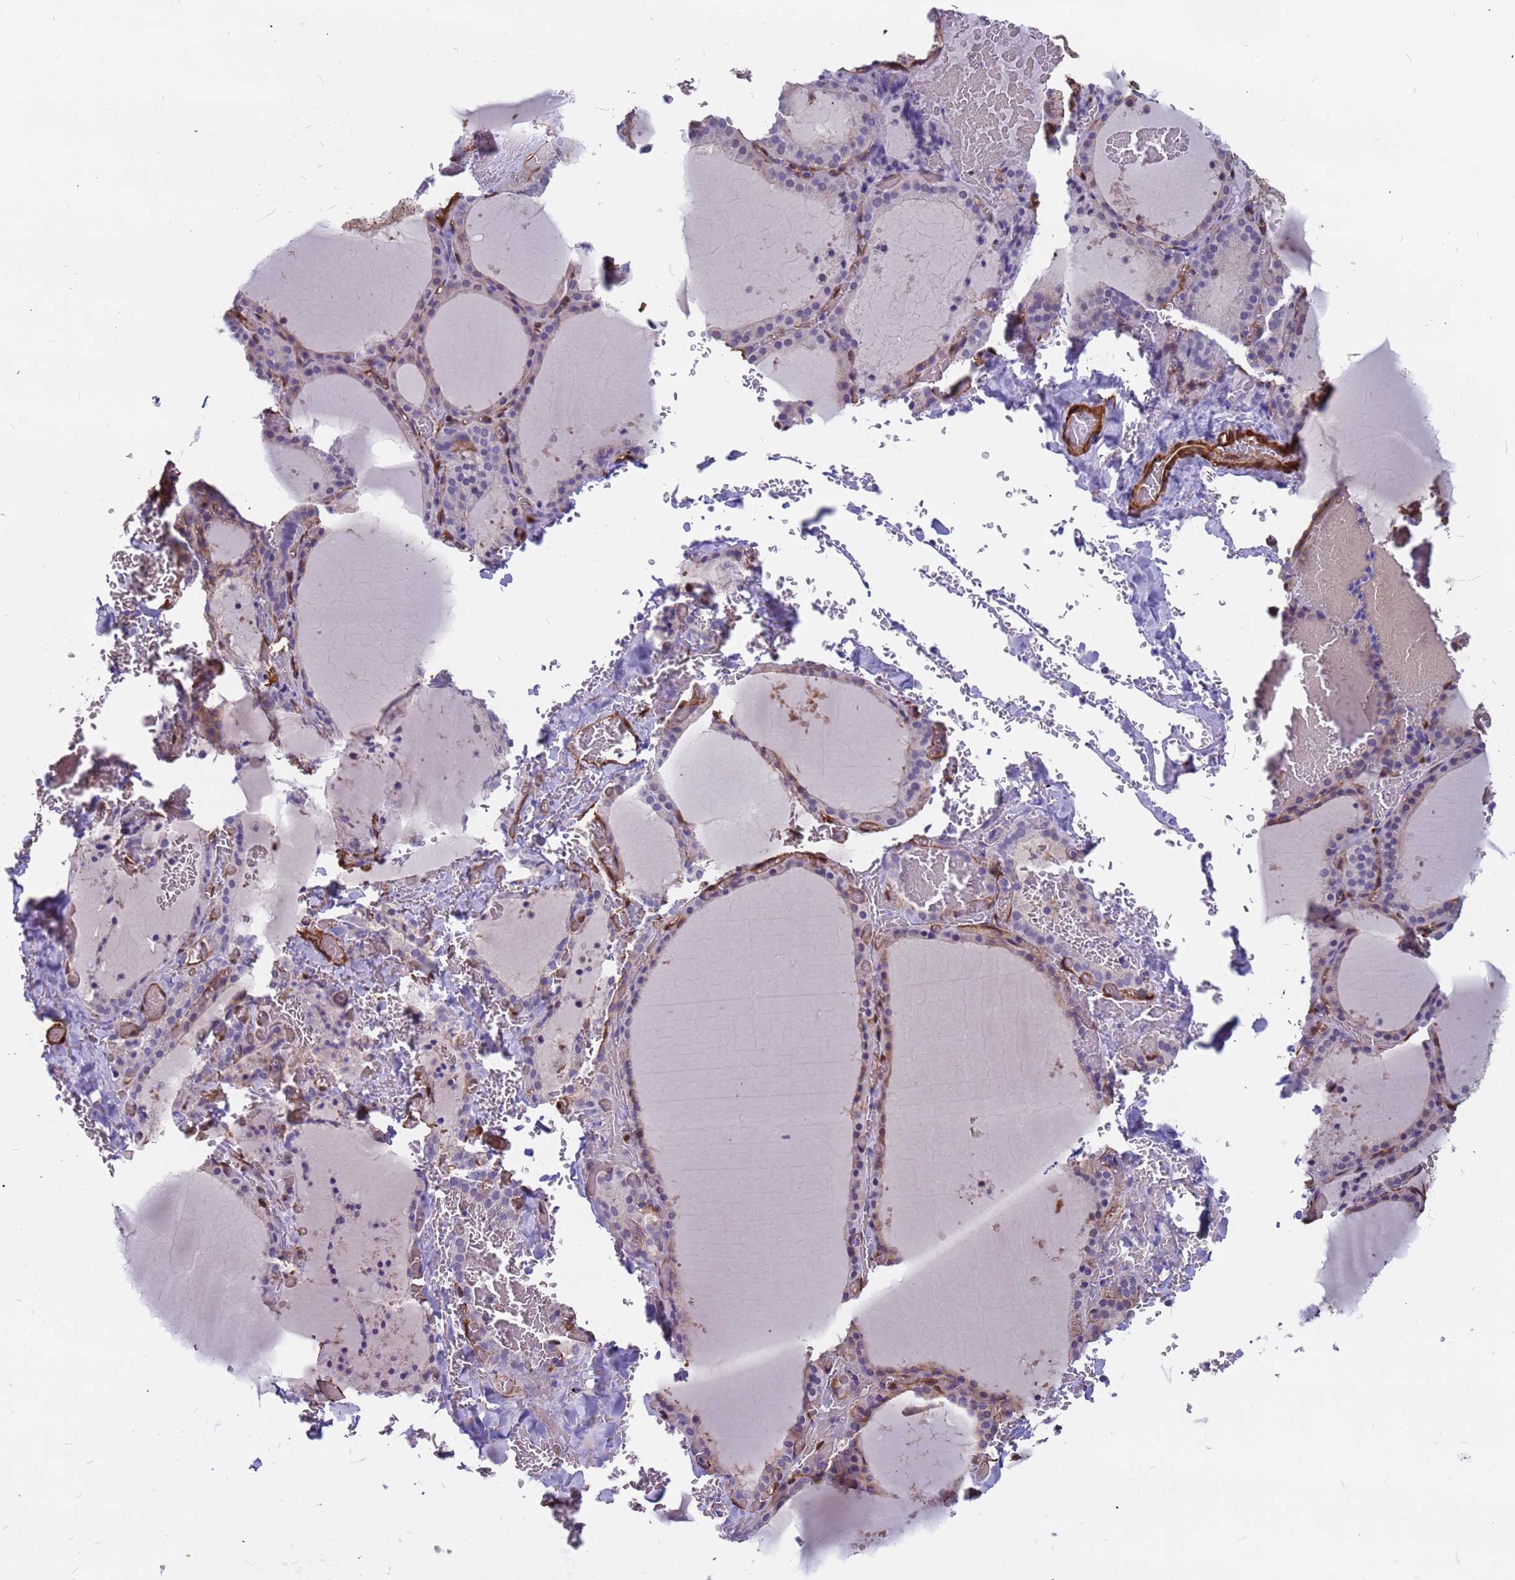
{"staining": {"intensity": "weak", "quantity": "25%-75%", "location": "cytoplasmic/membranous"}, "tissue": "thyroid gland", "cell_type": "Glandular cells", "image_type": "normal", "snomed": [{"axis": "morphology", "description": "Normal tissue, NOS"}, {"axis": "topography", "description": "Thyroid gland"}], "caption": "Thyroid gland was stained to show a protein in brown. There is low levels of weak cytoplasmic/membranous staining in about 25%-75% of glandular cells. (DAB = brown stain, brightfield microscopy at high magnification).", "gene": "EHD2", "patient": {"sex": "female", "age": 39}}